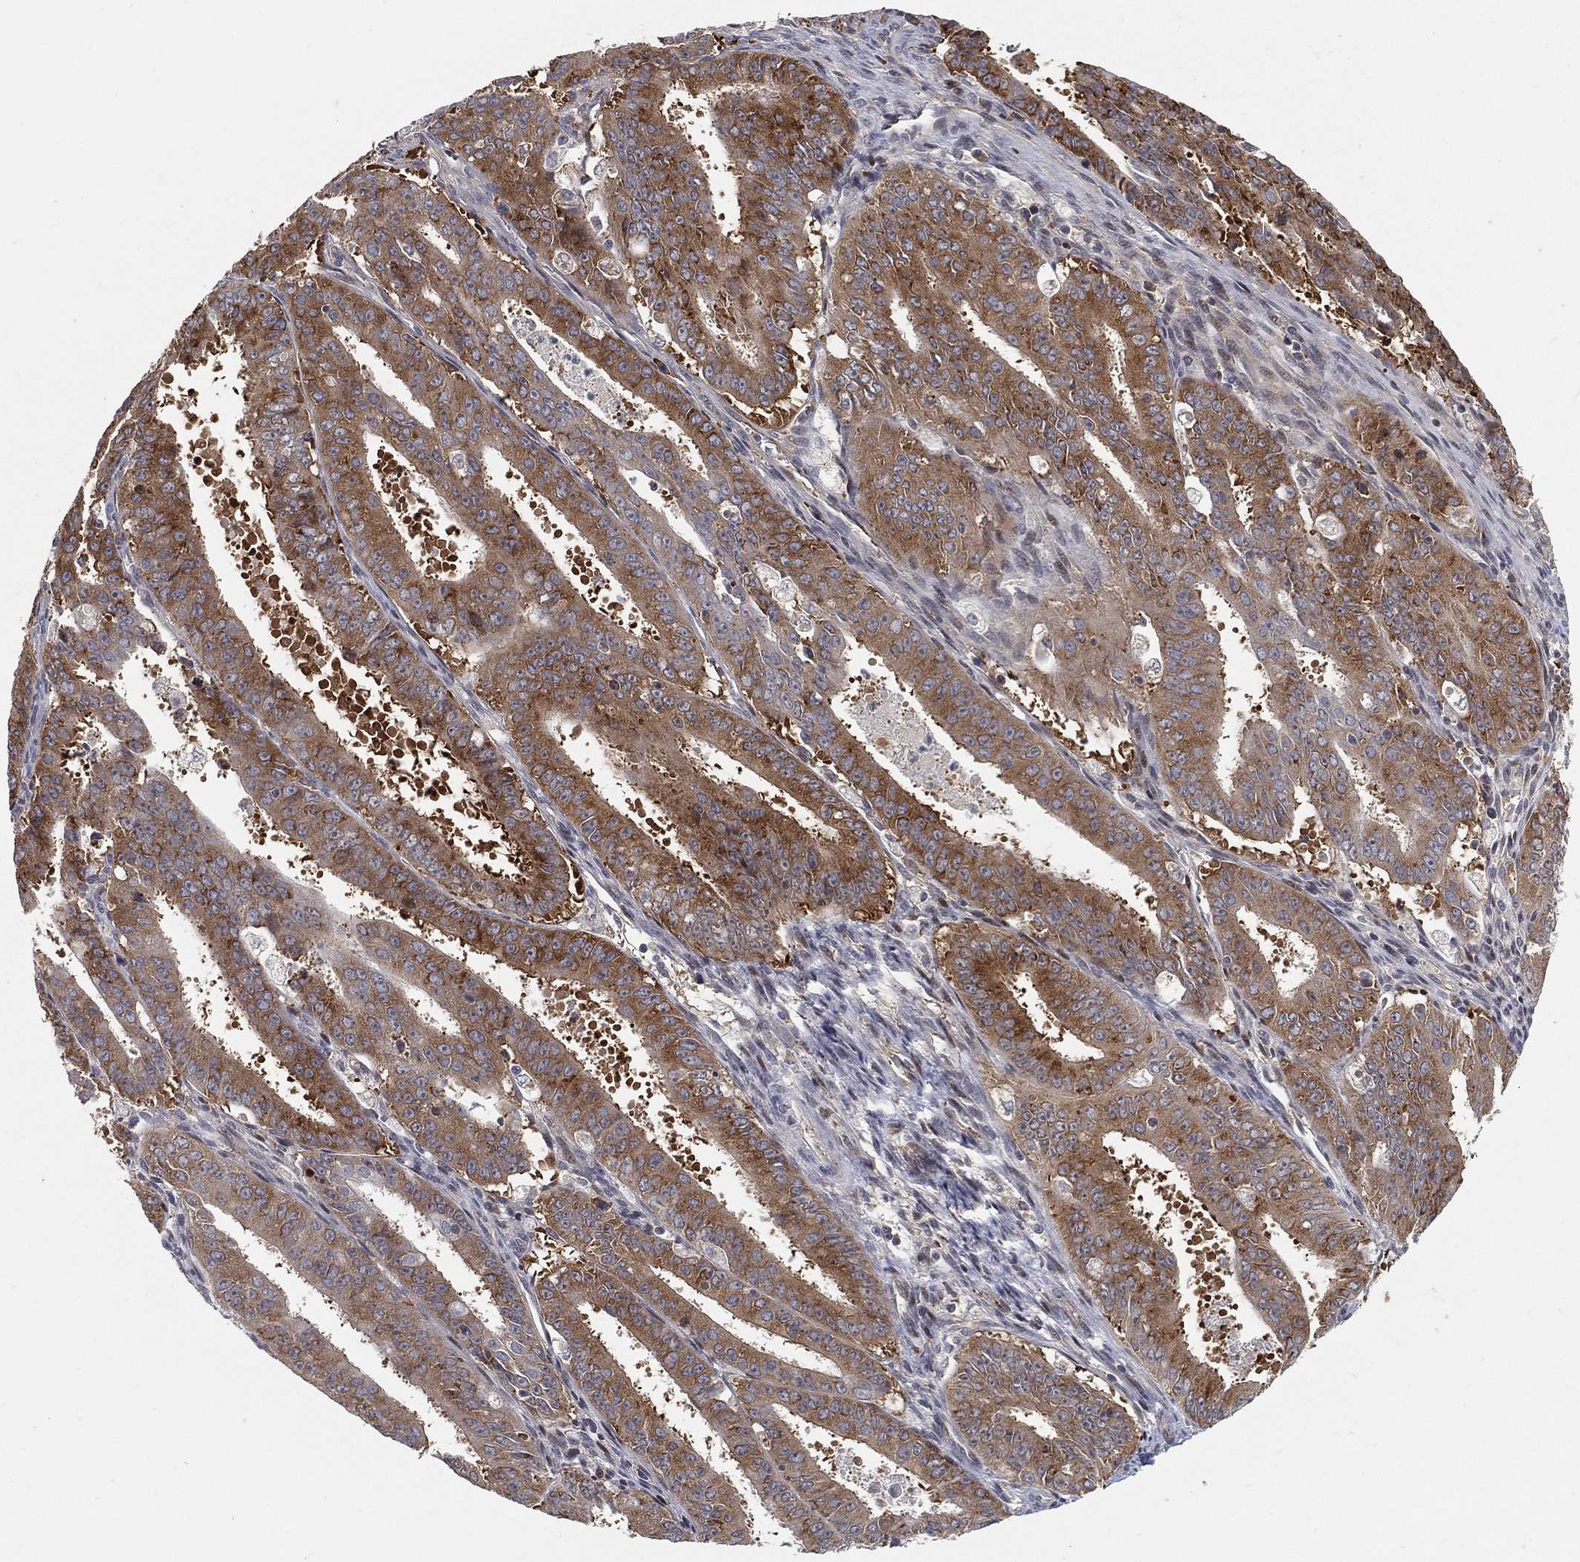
{"staining": {"intensity": "moderate", "quantity": ">75%", "location": "cytoplasmic/membranous"}, "tissue": "ovarian cancer", "cell_type": "Tumor cells", "image_type": "cancer", "snomed": [{"axis": "morphology", "description": "Carcinoma, endometroid"}, {"axis": "topography", "description": "Ovary"}], "caption": "Protein analysis of ovarian cancer (endometroid carcinoma) tissue shows moderate cytoplasmic/membranous positivity in approximately >75% of tumor cells.", "gene": "TMTC4", "patient": {"sex": "female", "age": 42}}